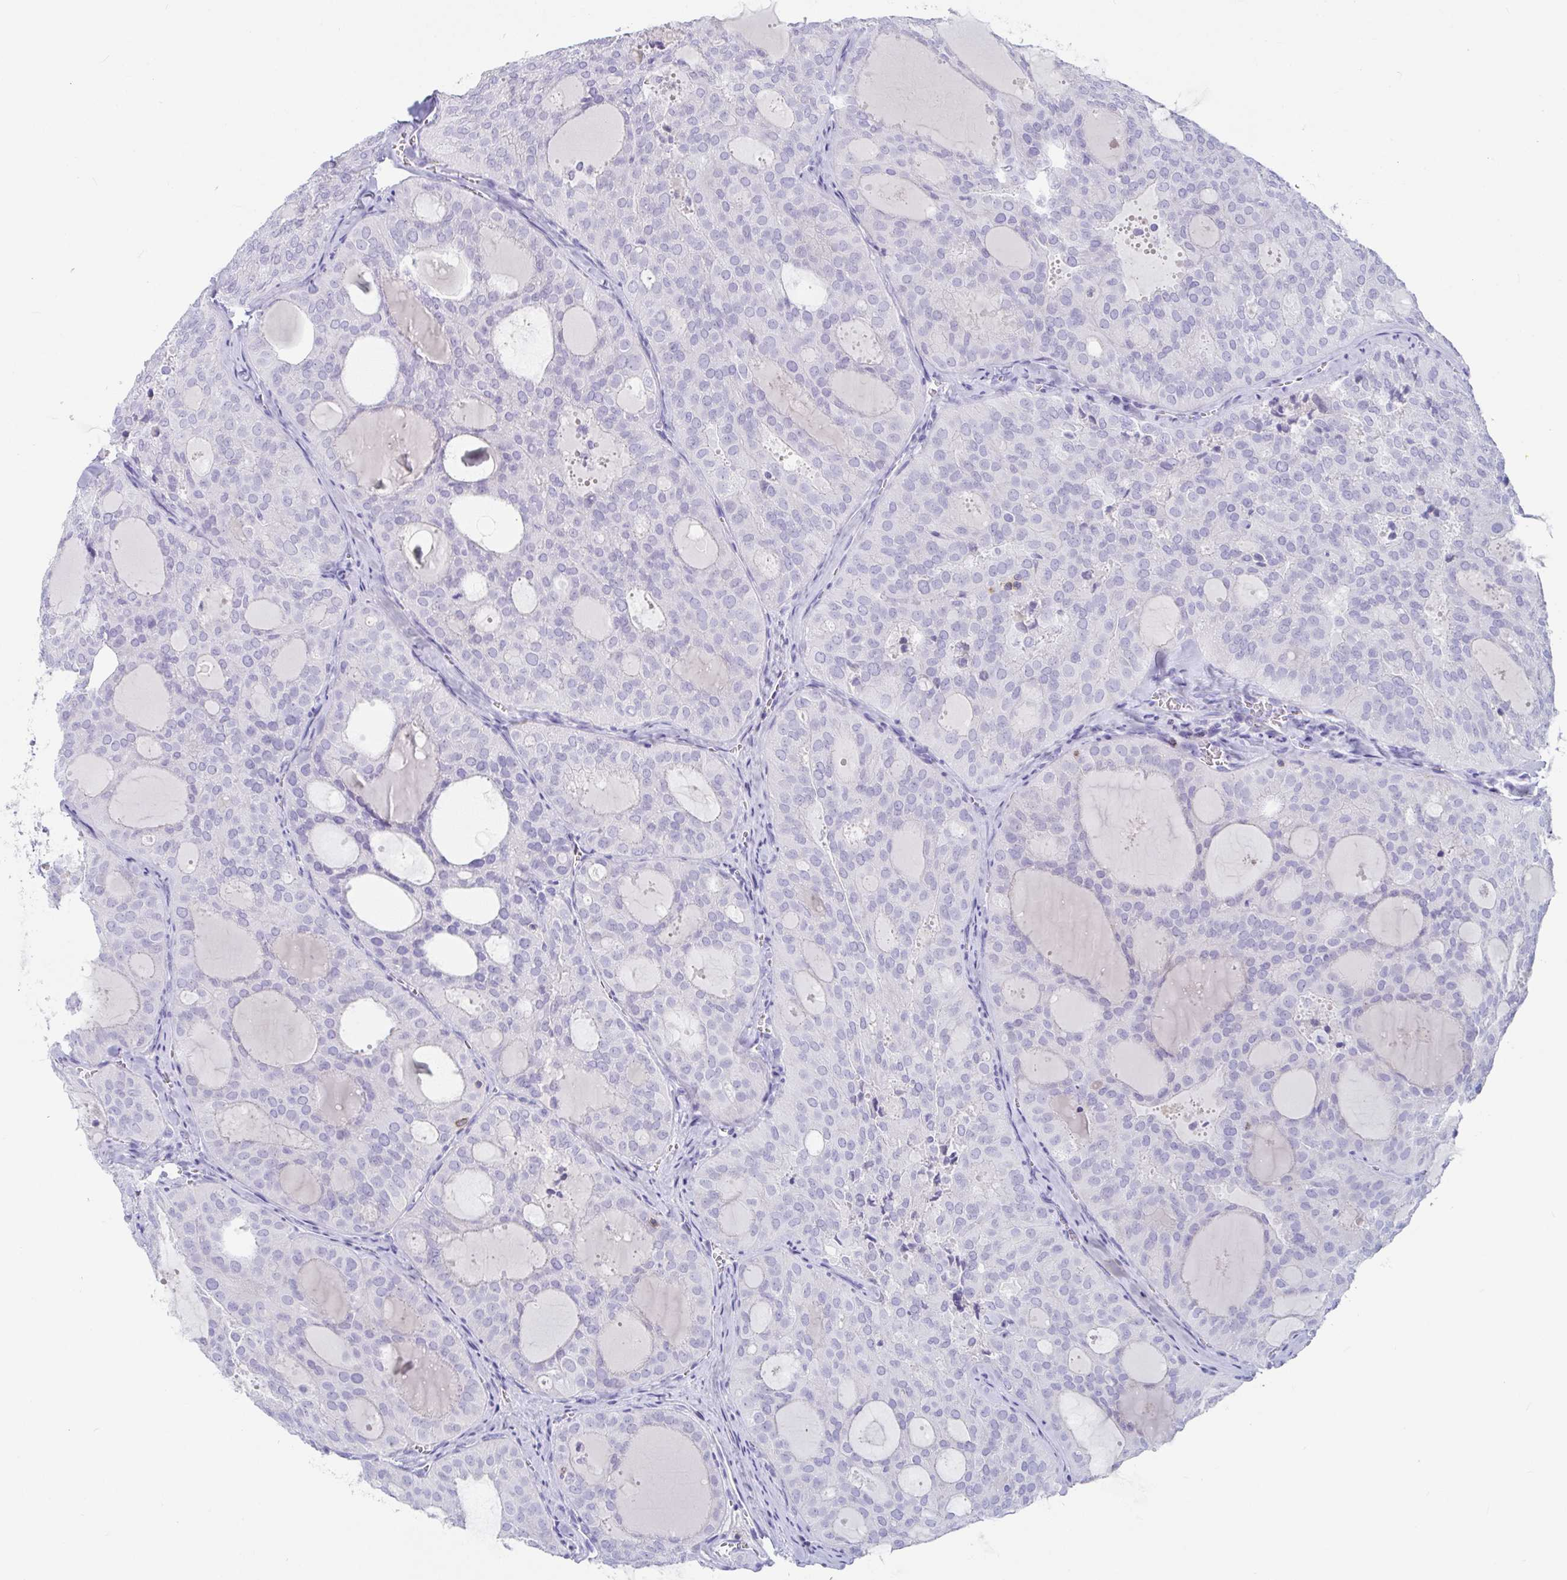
{"staining": {"intensity": "negative", "quantity": "none", "location": "none"}, "tissue": "thyroid cancer", "cell_type": "Tumor cells", "image_type": "cancer", "snomed": [{"axis": "morphology", "description": "Follicular adenoma carcinoma, NOS"}, {"axis": "topography", "description": "Thyroid gland"}], "caption": "Immunohistochemistry histopathology image of thyroid cancer (follicular adenoma carcinoma) stained for a protein (brown), which reveals no staining in tumor cells. The staining was performed using DAB to visualize the protein expression in brown, while the nuclei were stained in blue with hematoxylin (Magnification: 20x).", "gene": "PLA2G1B", "patient": {"sex": "male", "age": 75}}